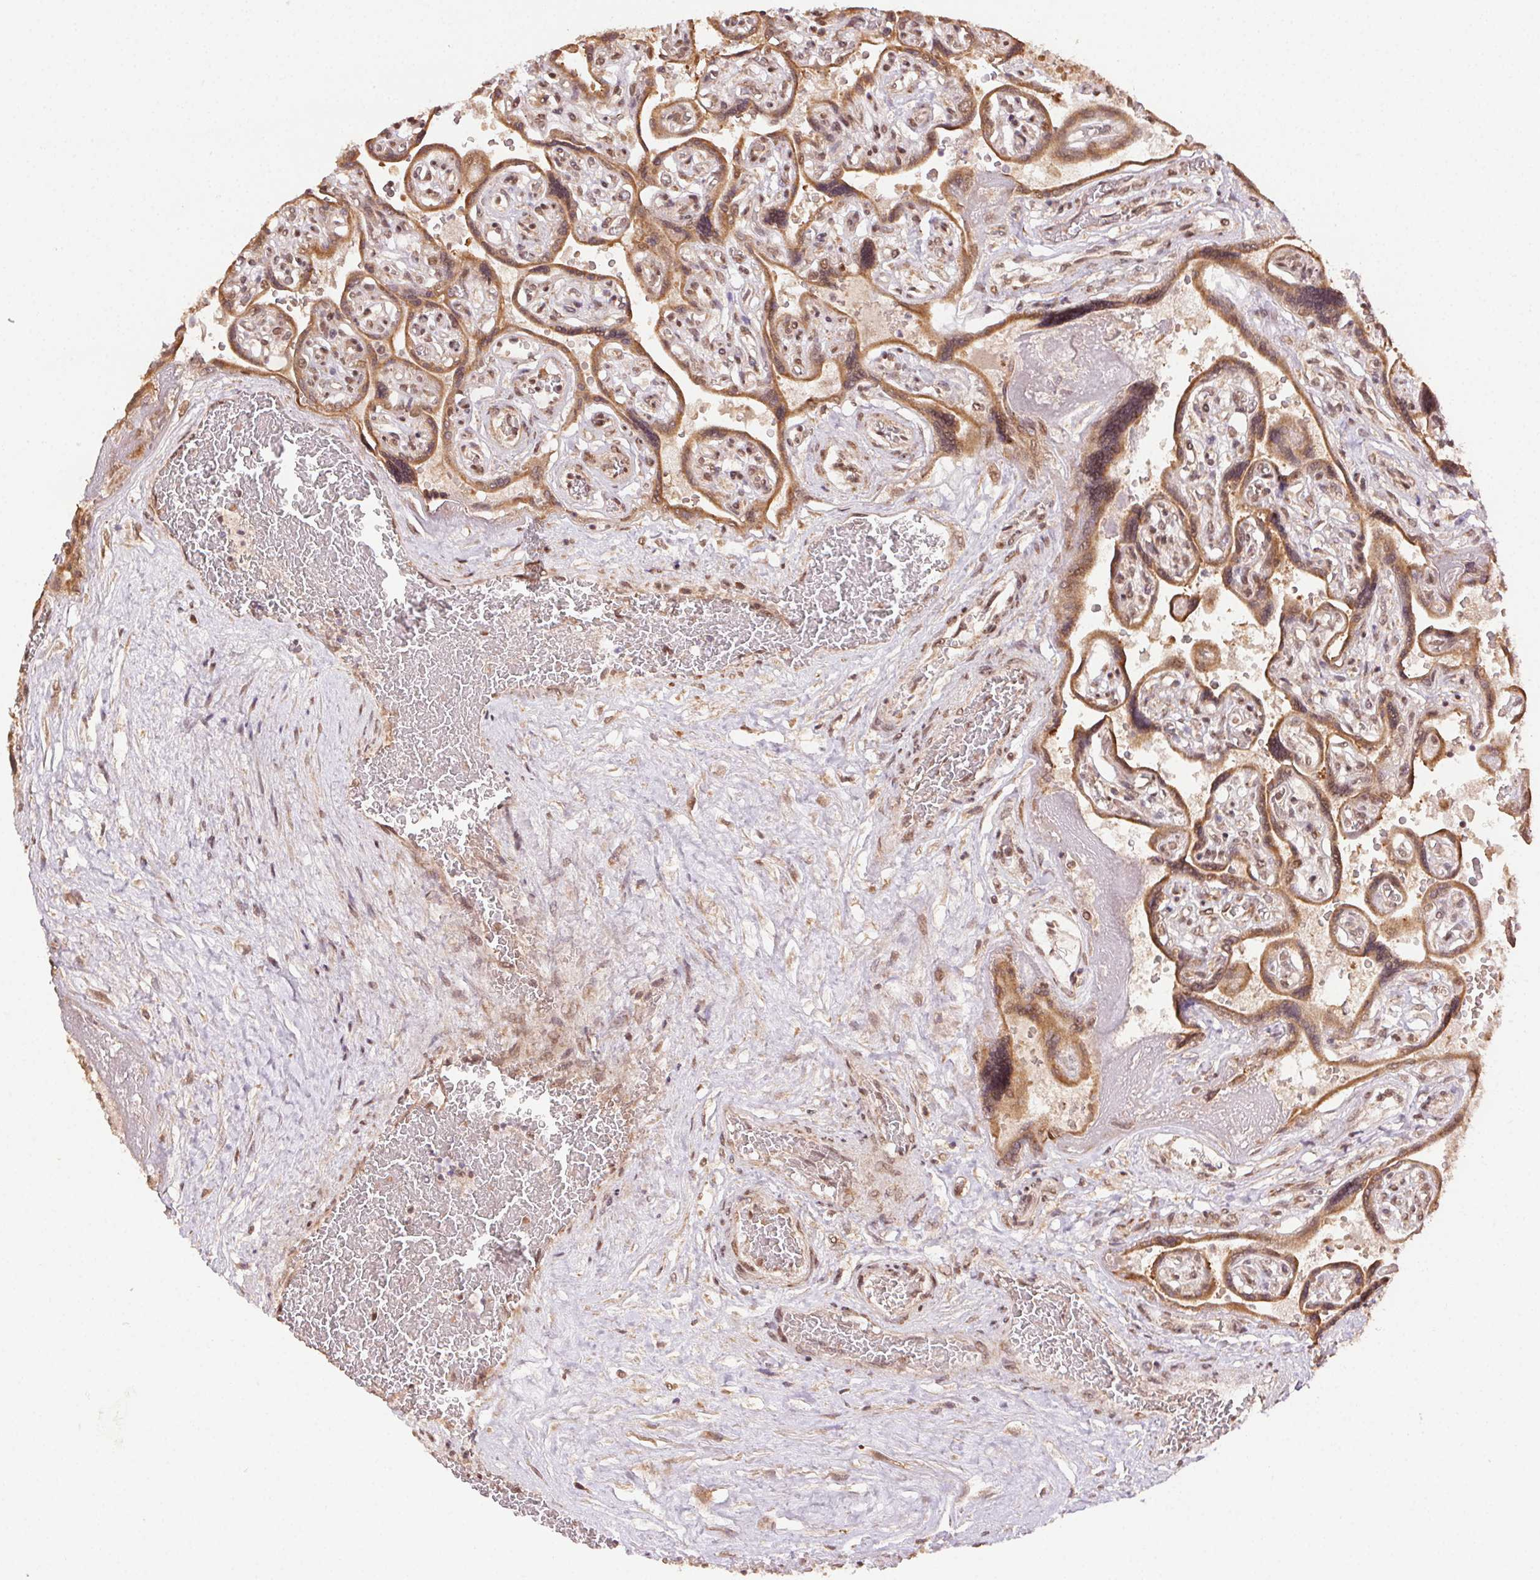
{"staining": {"intensity": "moderate", "quantity": ">75%", "location": "cytoplasmic/membranous,nuclear"}, "tissue": "placenta", "cell_type": "Decidual cells", "image_type": "normal", "snomed": [{"axis": "morphology", "description": "Normal tissue, NOS"}, {"axis": "topography", "description": "Placenta"}], "caption": "Protein staining demonstrates moderate cytoplasmic/membranous,nuclear expression in about >75% of decidual cells in benign placenta. (DAB = brown stain, brightfield microscopy at high magnification).", "gene": "TREML4", "patient": {"sex": "female", "age": 32}}